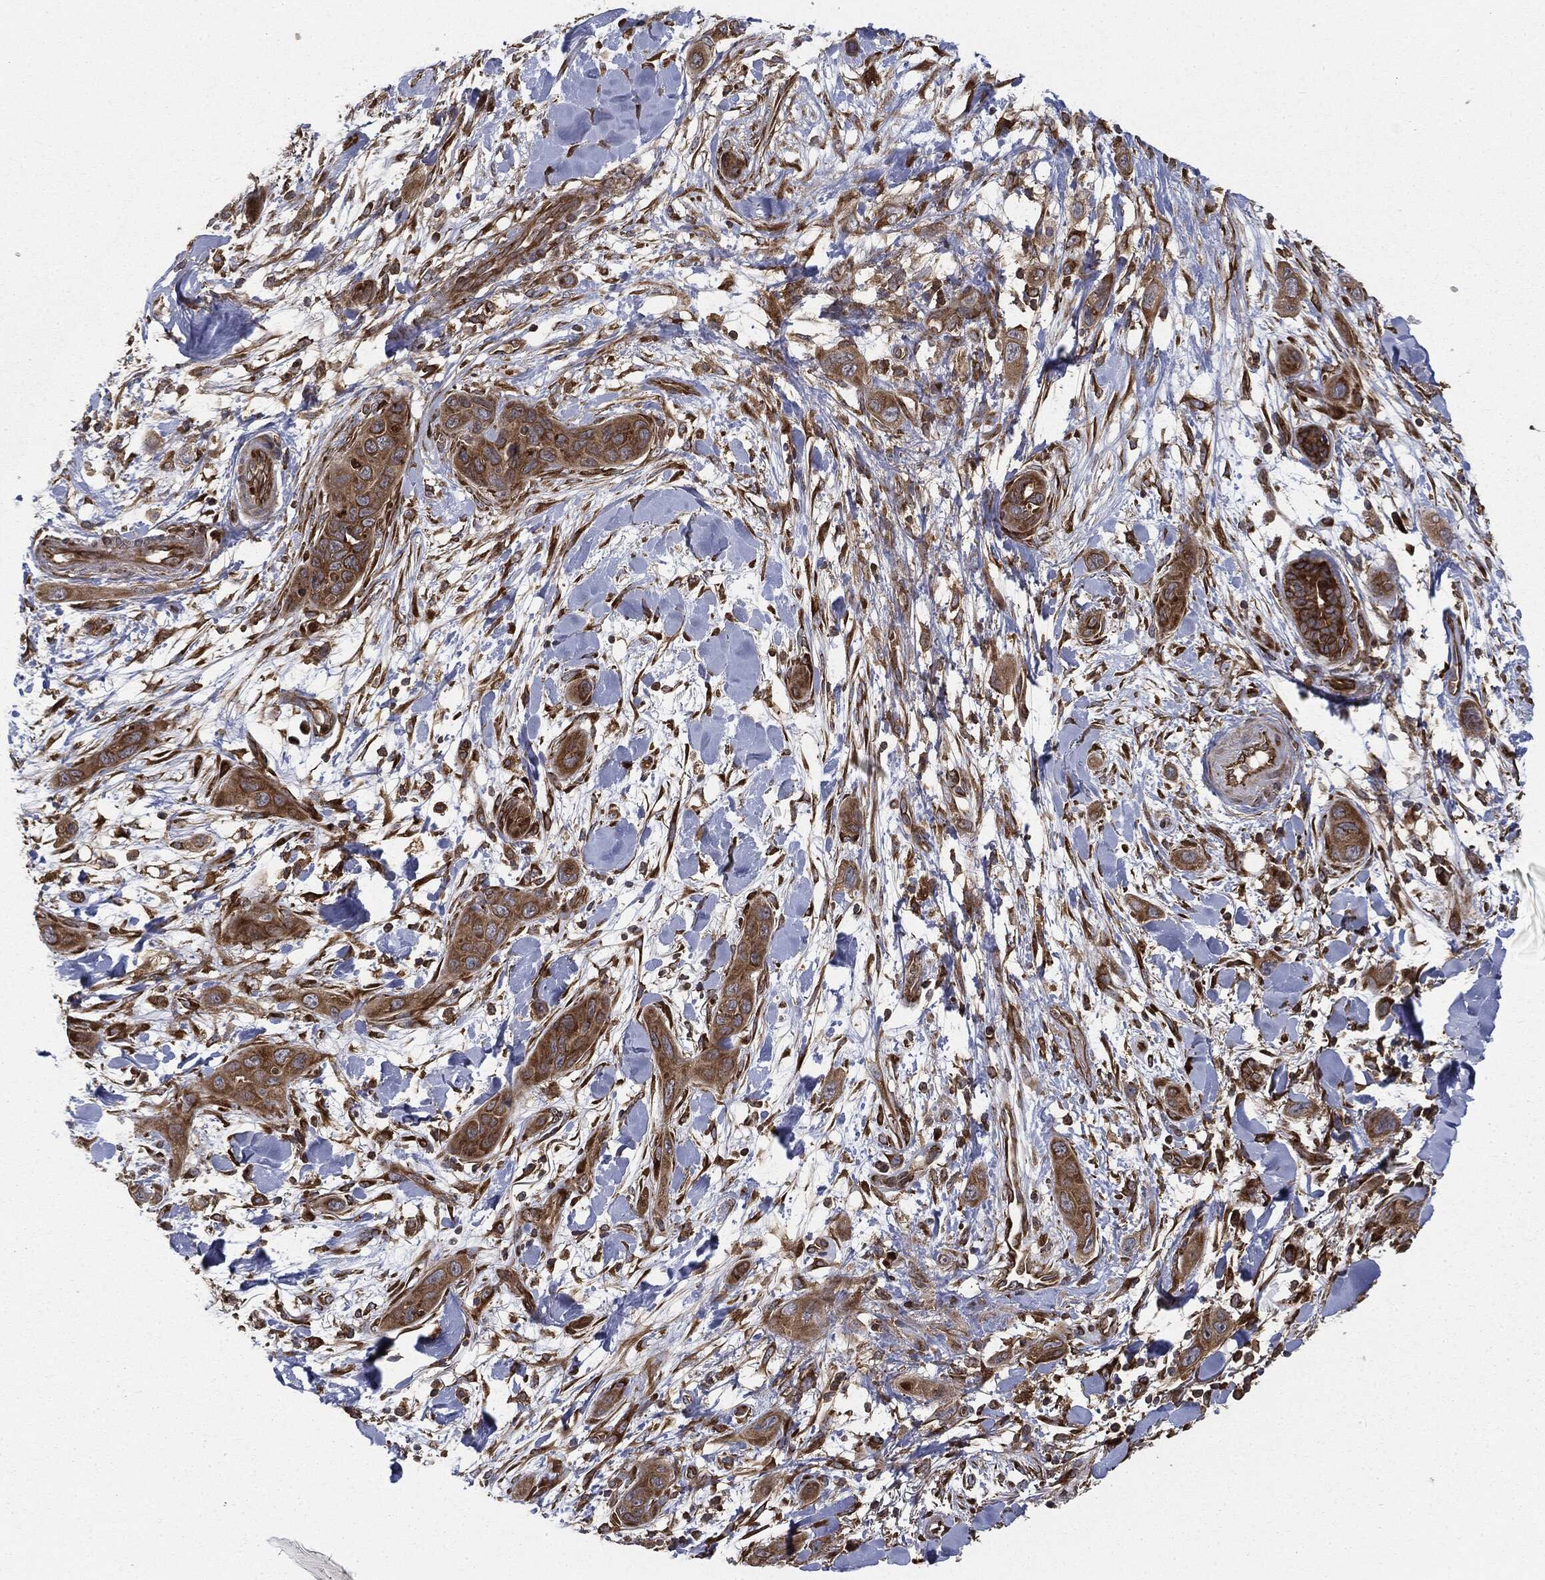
{"staining": {"intensity": "strong", "quantity": ">75%", "location": "cytoplasmic/membranous"}, "tissue": "skin cancer", "cell_type": "Tumor cells", "image_type": "cancer", "snomed": [{"axis": "morphology", "description": "Squamous cell carcinoma, NOS"}, {"axis": "topography", "description": "Skin"}], "caption": "Squamous cell carcinoma (skin) stained with a protein marker demonstrates strong staining in tumor cells.", "gene": "EIF2AK2", "patient": {"sex": "male", "age": 78}}